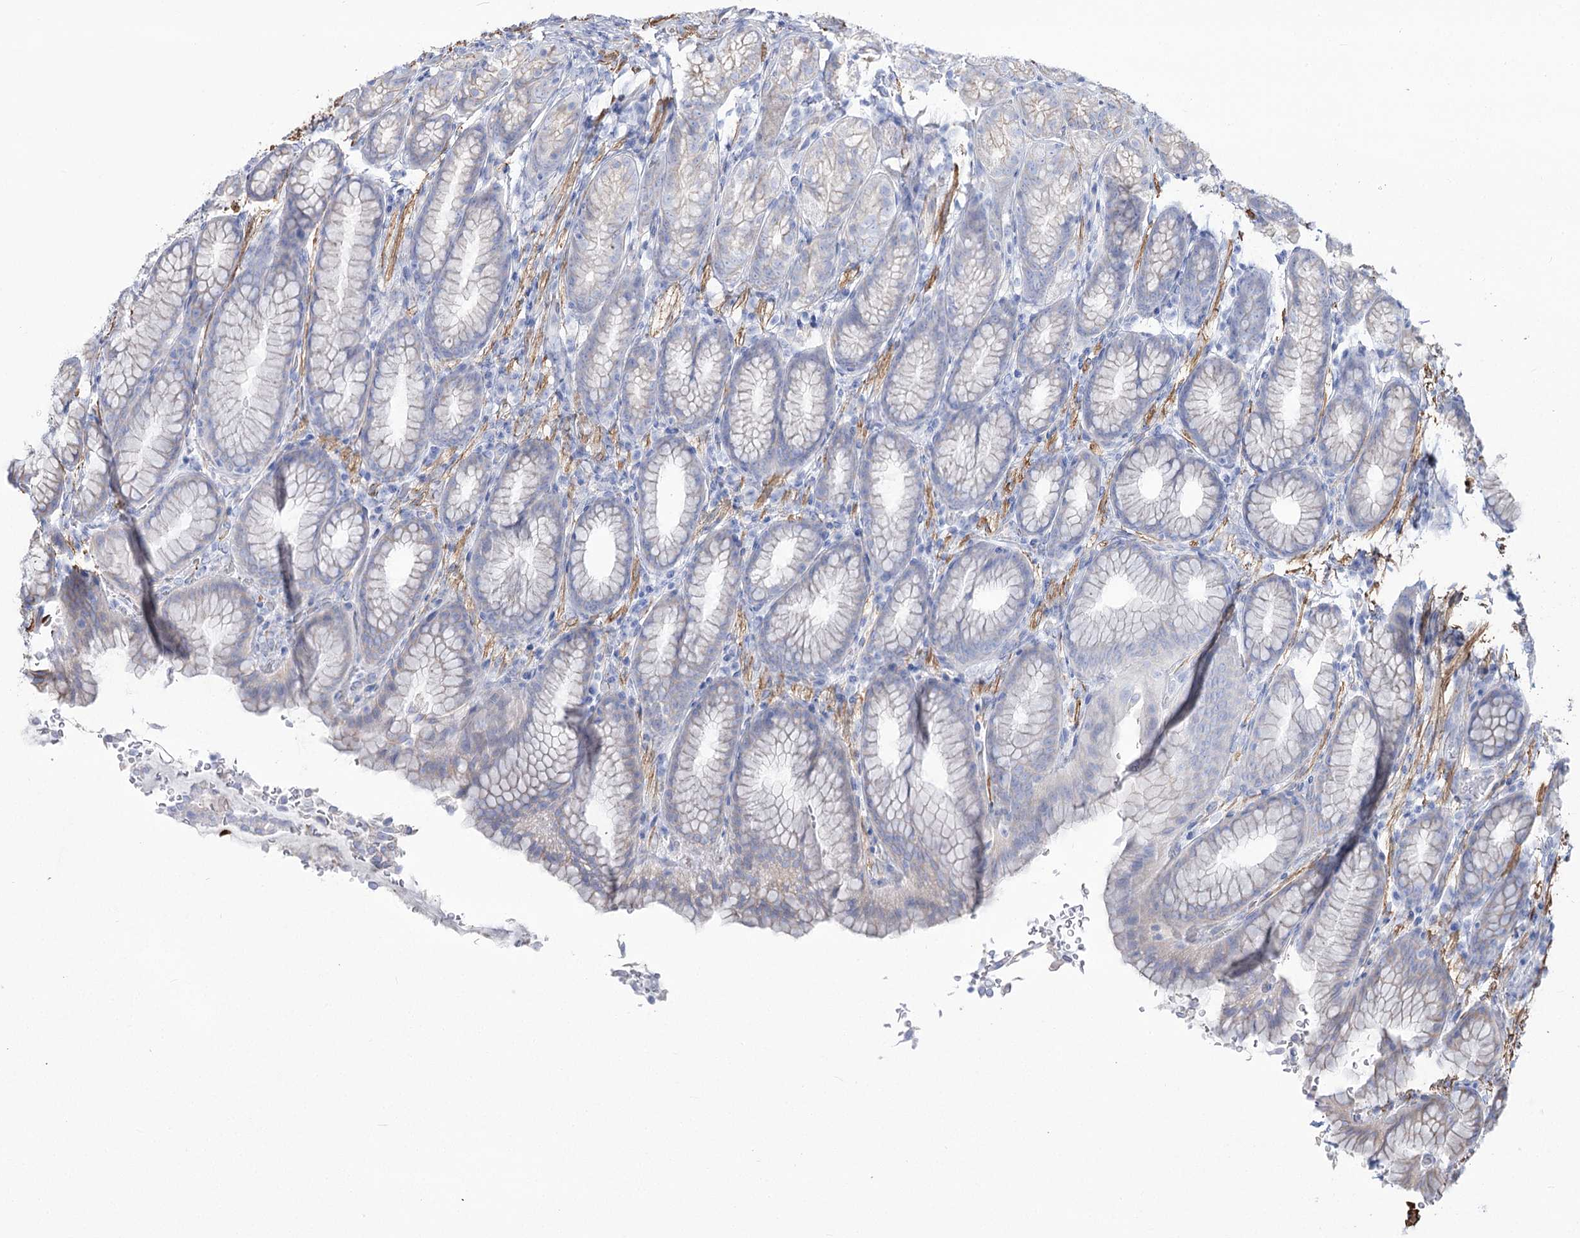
{"staining": {"intensity": "negative", "quantity": "none", "location": "none"}, "tissue": "stomach", "cell_type": "Glandular cells", "image_type": "normal", "snomed": [{"axis": "morphology", "description": "Normal tissue, NOS"}, {"axis": "topography", "description": "Stomach"}], "caption": "A high-resolution histopathology image shows immunohistochemistry (IHC) staining of unremarkable stomach, which displays no significant positivity in glandular cells.", "gene": "PLEKHA5", "patient": {"sex": "male", "age": 42}}